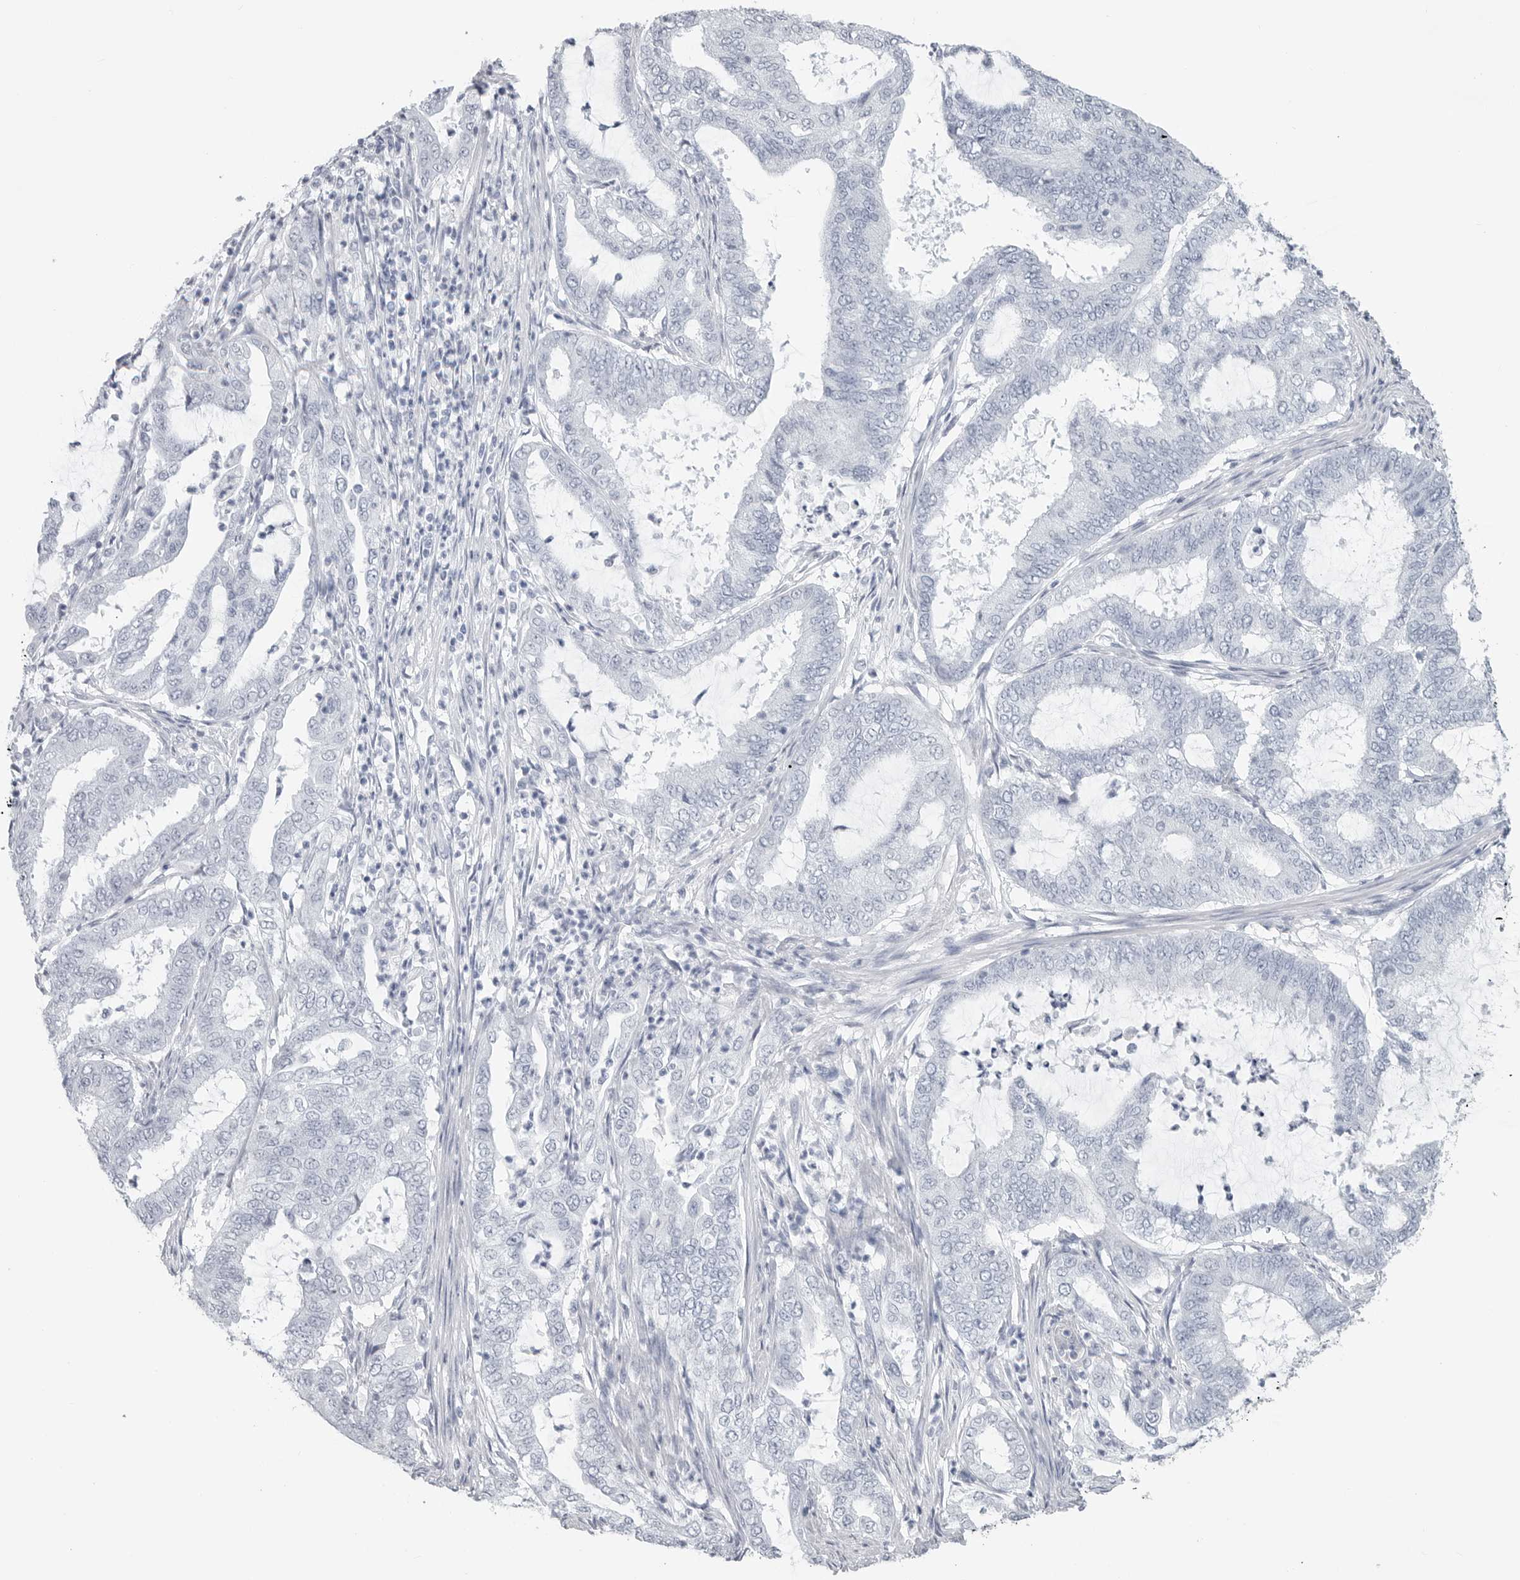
{"staining": {"intensity": "negative", "quantity": "none", "location": "none"}, "tissue": "endometrial cancer", "cell_type": "Tumor cells", "image_type": "cancer", "snomed": [{"axis": "morphology", "description": "Adenocarcinoma, NOS"}, {"axis": "topography", "description": "Endometrium"}], "caption": "Image shows no significant protein staining in tumor cells of adenocarcinoma (endometrial). Brightfield microscopy of immunohistochemistry stained with DAB (brown) and hematoxylin (blue), captured at high magnification.", "gene": "CSH1", "patient": {"sex": "female", "age": 51}}